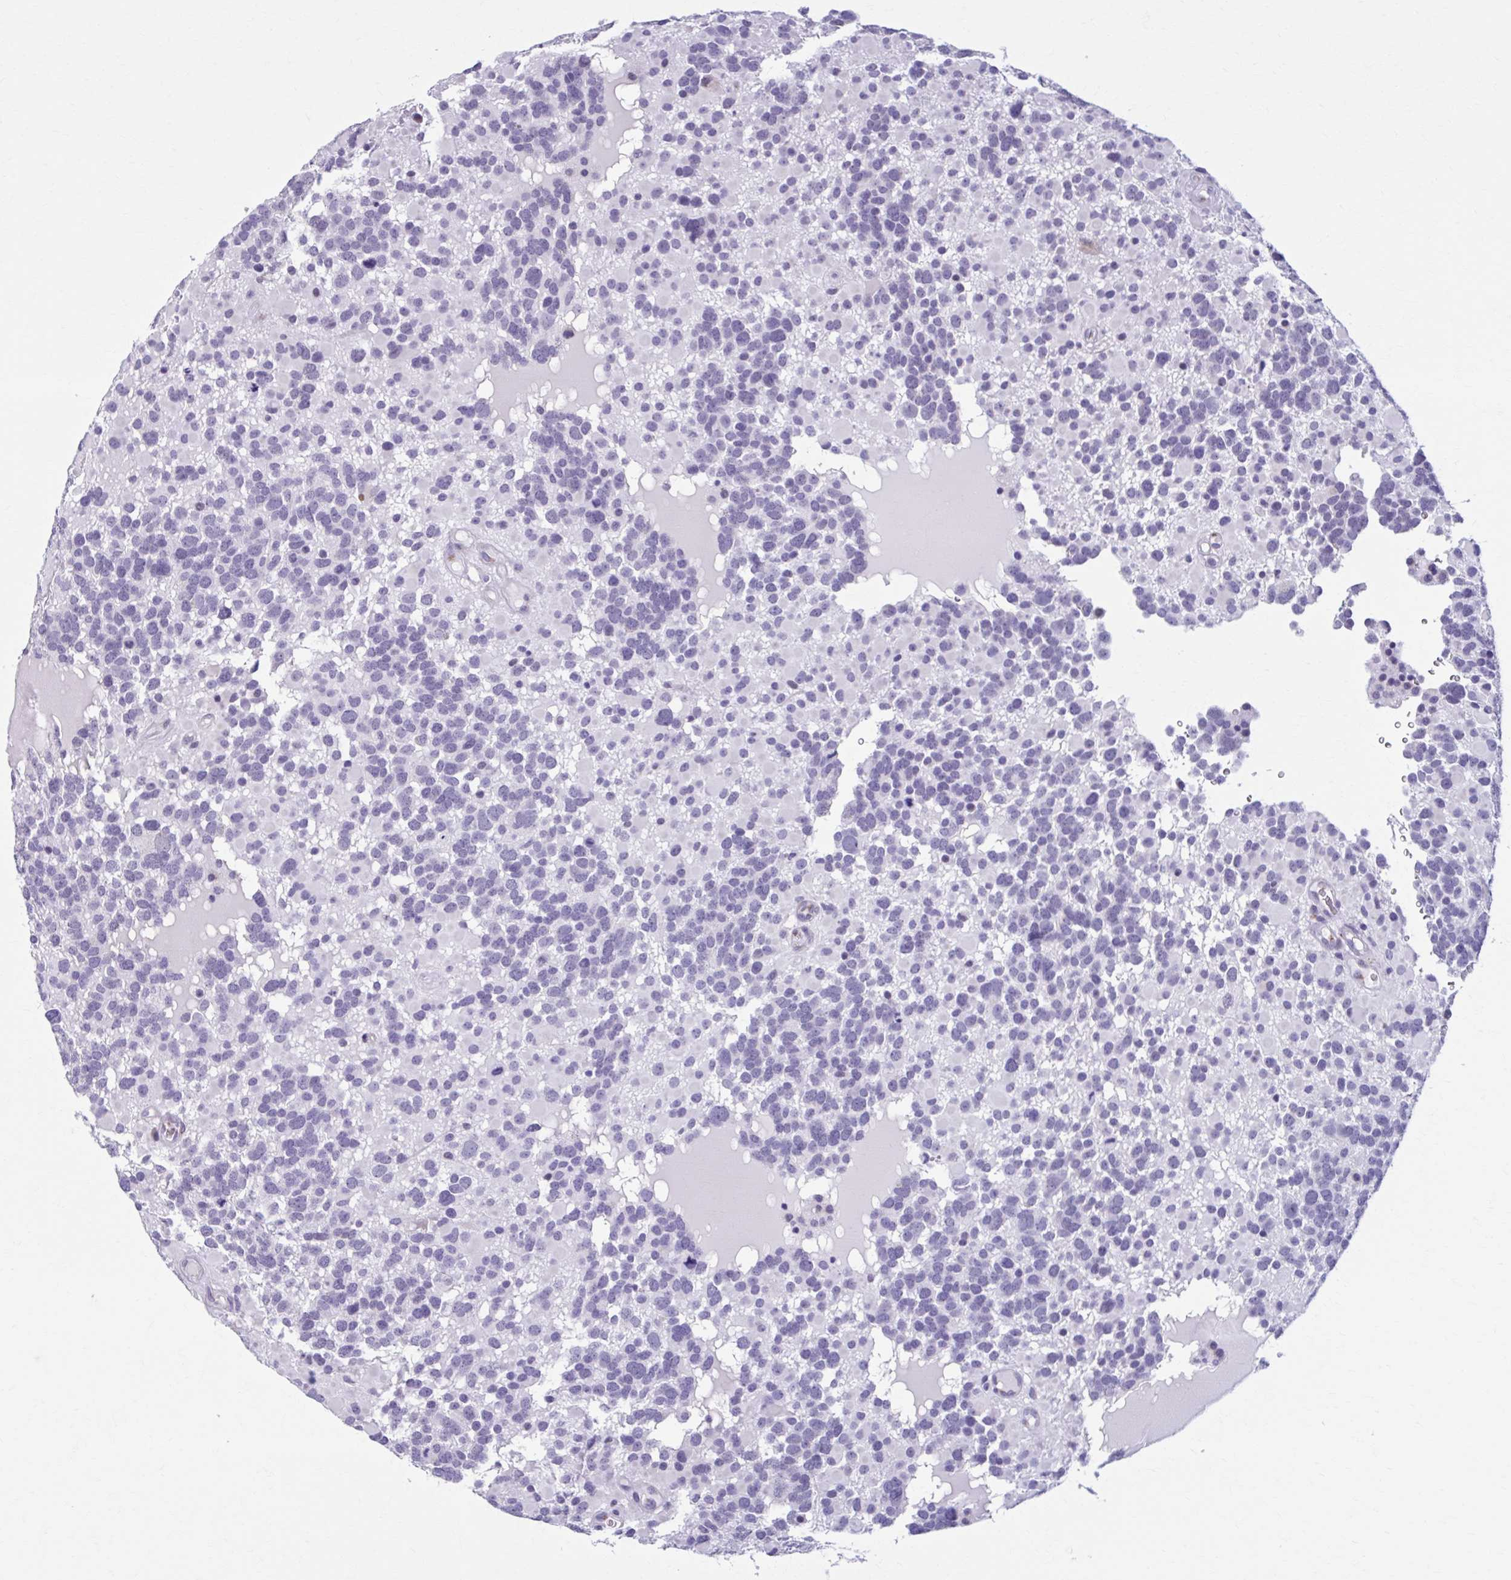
{"staining": {"intensity": "negative", "quantity": "none", "location": "none"}, "tissue": "glioma", "cell_type": "Tumor cells", "image_type": "cancer", "snomed": [{"axis": "morphology", "description": "Glioma, malignant, High grade"}, {"axis": "topography", "description": "Brain"}], "caption": "The photomicrograph displays no significant expression in tumor cells of glioma.", "gene": "ZNF682", "patient": {"sex": "female", "age": 40}}